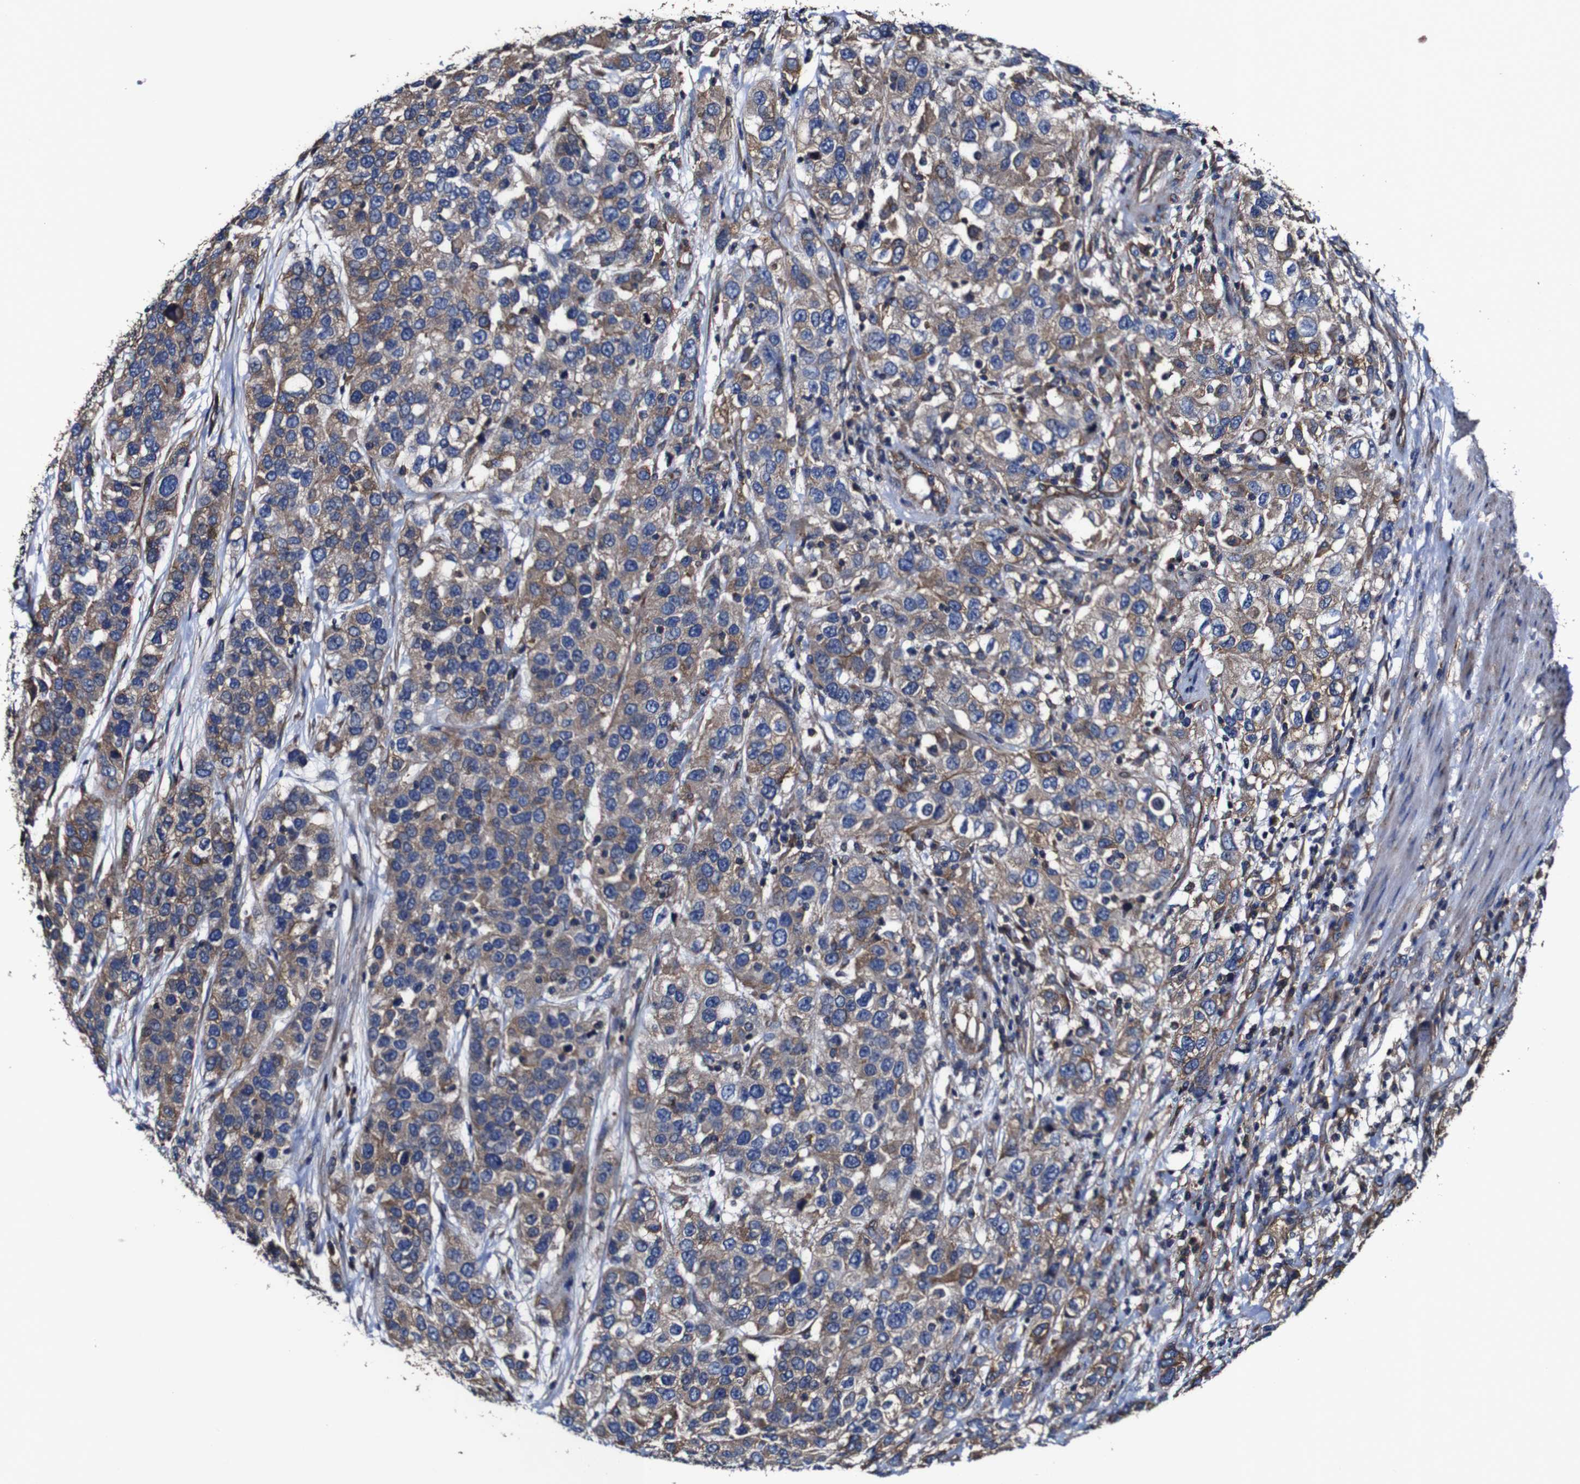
{"staining": {"intensity": "moderate", "quantity": ">75%", "location": "cytoplasmic/membranous"}, "tissue": "urothelial cancer", "cell_type": "Tumor cells", "image_type": "cancer", "snomed": [{"axis": "morphology", "description": "Urothelial carcinoma, High grade"}, {"axis": "topography", "description": "Urinary bladder"}], "caption": "This photomicrograph displays immunohistochemistry (IHC) staining of human urothelial cancer, with medium moderate cytoplasmic/membranous staining in approximately >75% of tumor cells.", "gene": "CSF1R", "patient": {"sex": "female", "age": 80}}